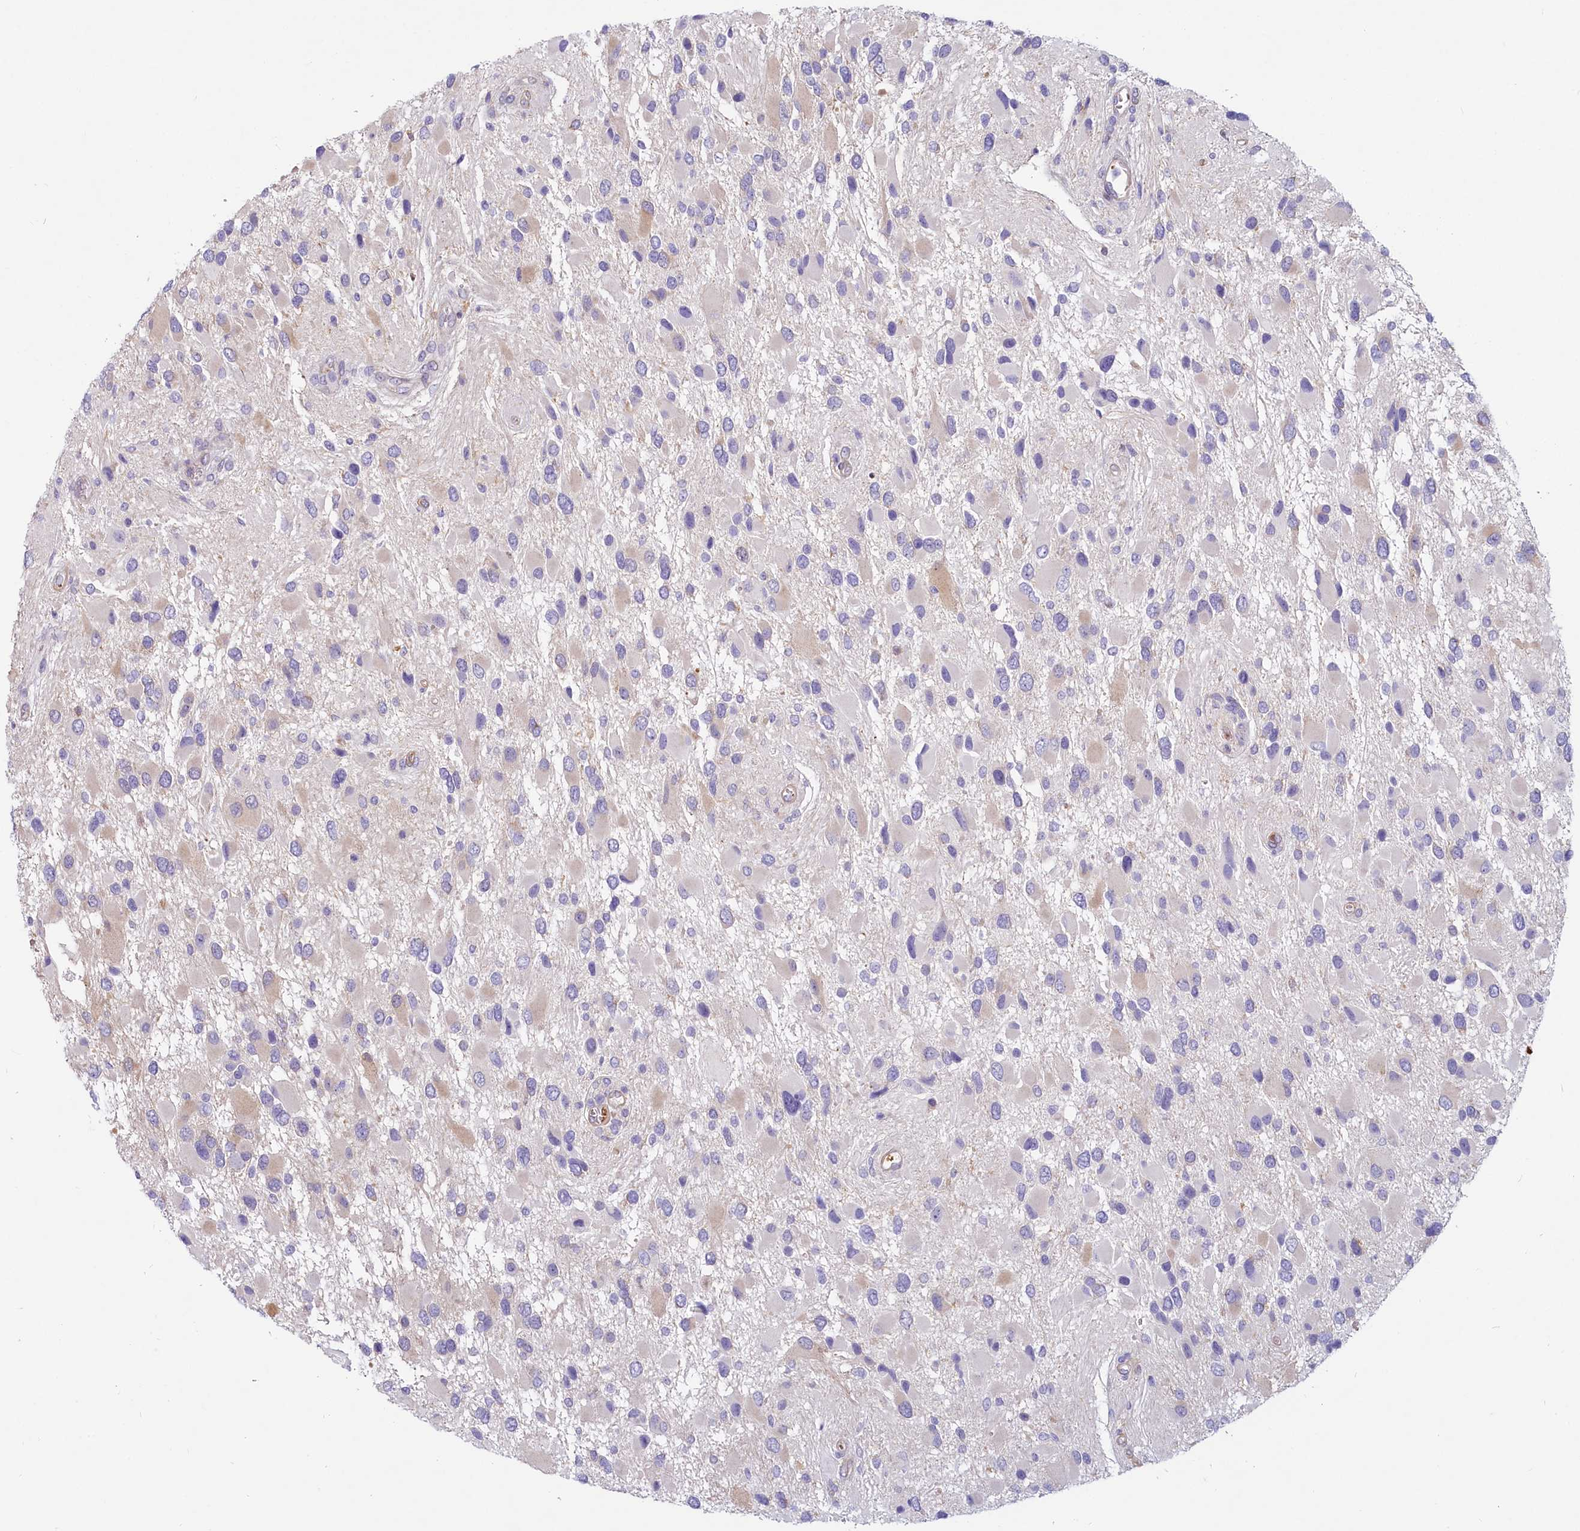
{"staining": {"intensity": "negative", "quantity": "none", "location": "none"}, "tissue": "glioma", "cell_type": "Tumor cells", "image_type": "cancer", "snomed": [{"axis": "morphology", "description": "Glioma, malignant, High grade"}, {"axis": "topography", "description": "Brain"}], "caption": "Tumor cells are negative for brown protein staining in glioma.", "gene": "LMOD3", "patient": {"sex": "male", "age": 53}}